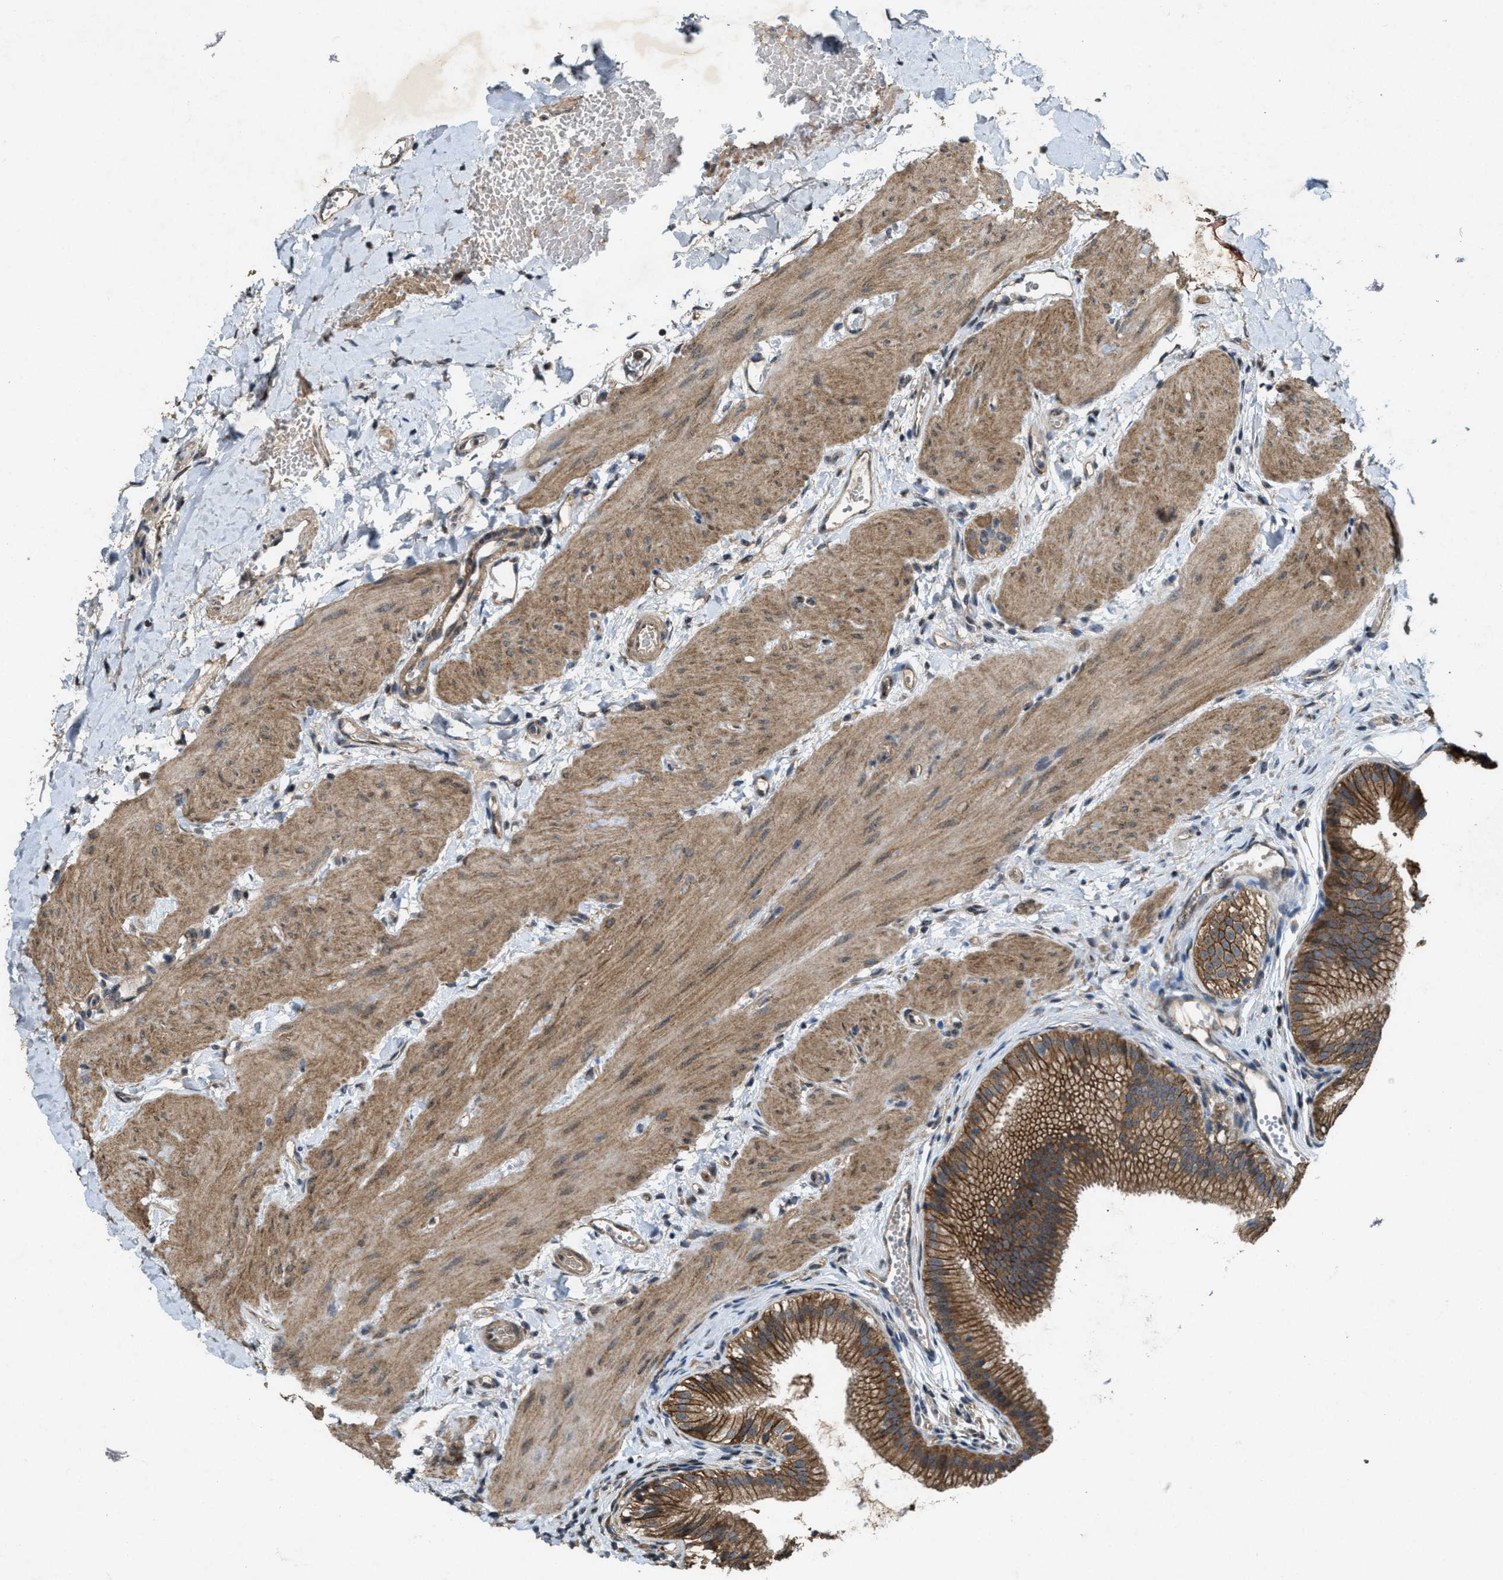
{"staining": {"intensity": "strong", "quantity": ">75%", "location": "cytoplasmic/membranous"}, "tissue": "gallbladder", "cell_type": "Glandular cells", "image_type": "normal", "snomed": [{"axis": "morphology", "description": "Normal tissue, NOS"}, {"axis": "topography", "description": "Gallbladder"}], "caption": "Protein staining by immunohistochemistry (IHC) reveals strong cytoplasmic/membranous positivity in about >75% of glandular cells in benign gallbladder. The protein of interest is stained brown, and the nuclei are stained in blue (DAB IHC with brightfield microscopy, high magnification).", "gene": "PDP2", "patient": {"sex": "female", "age": 26}}